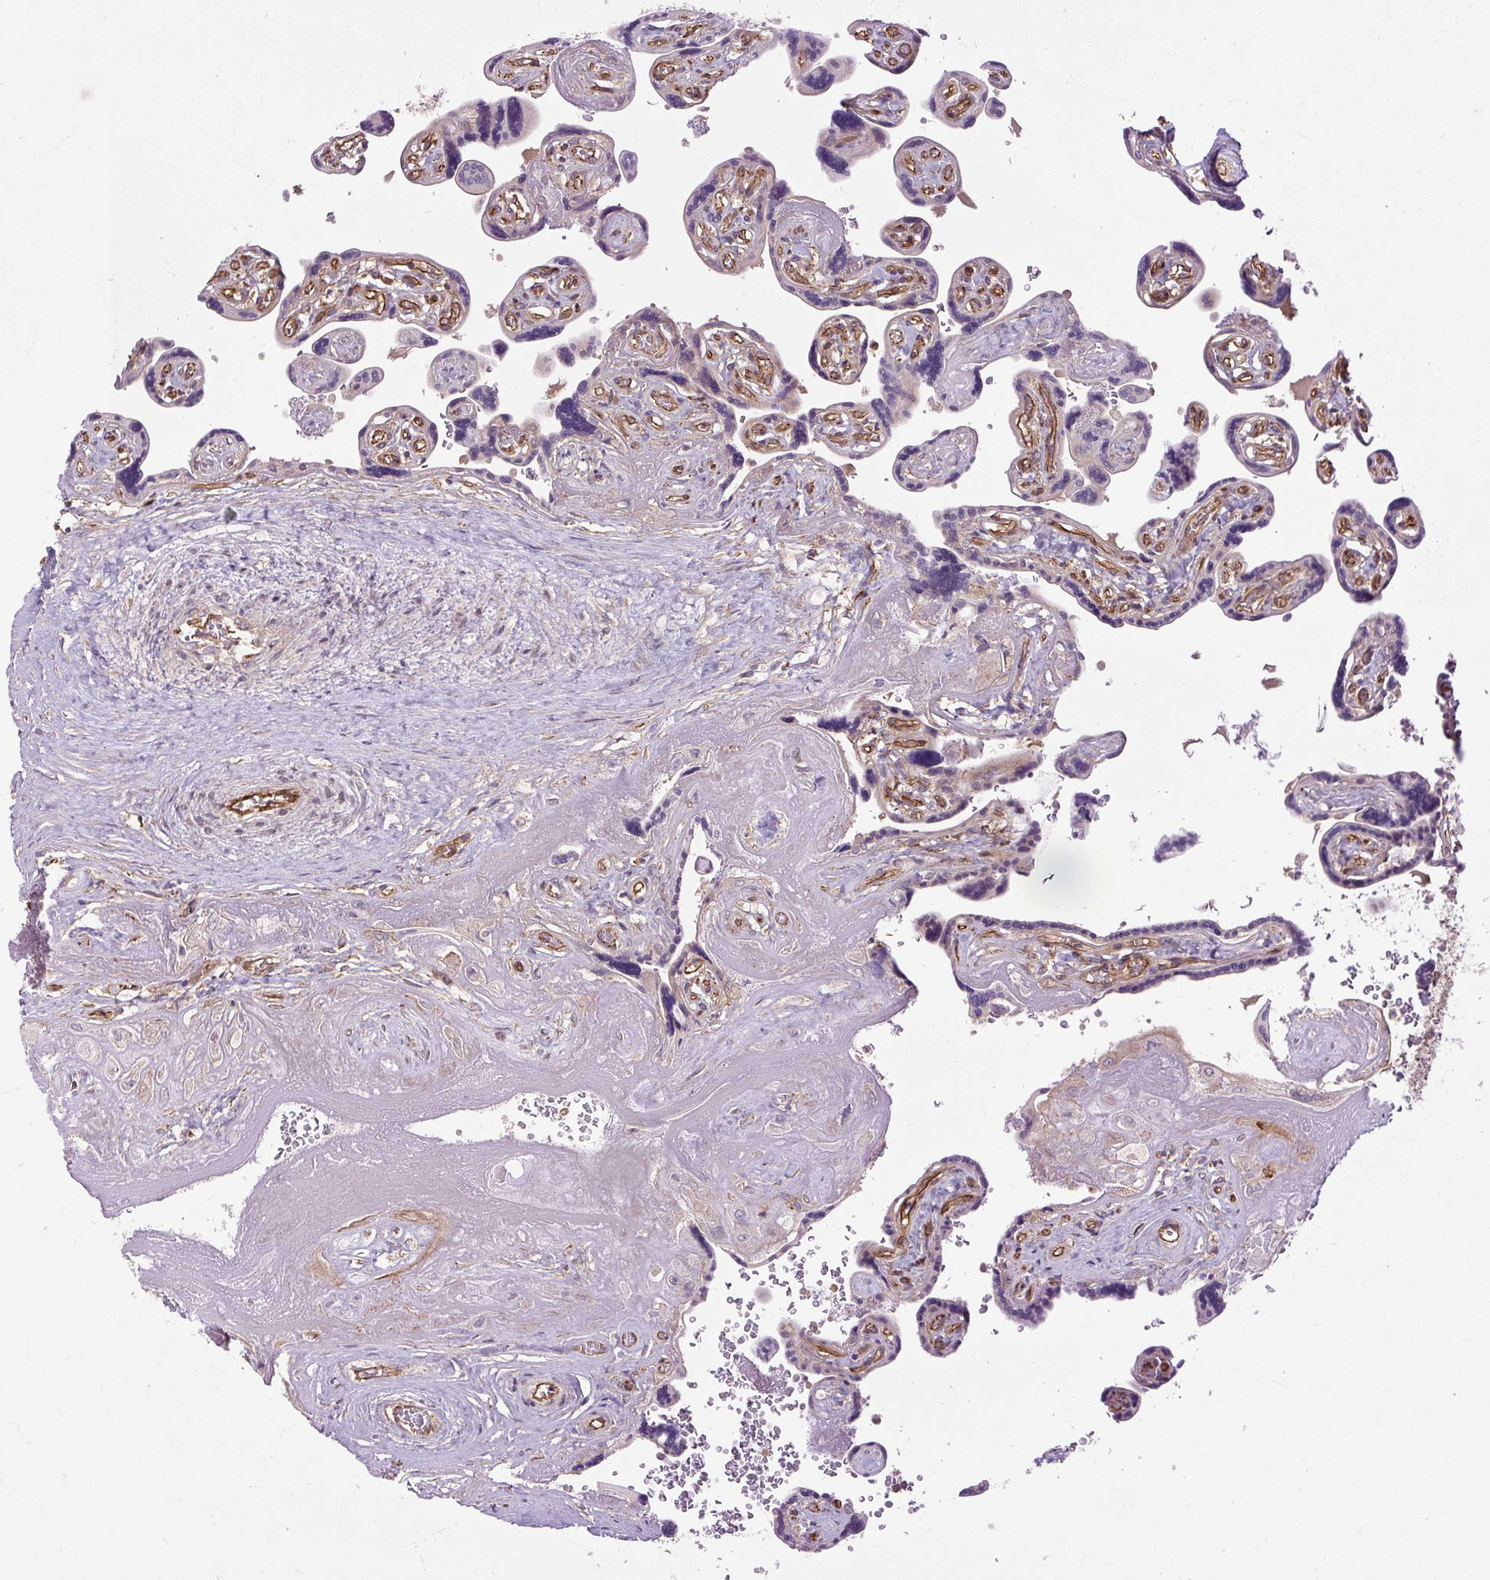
{"staining": {"intensity": "weak", "quantity": "25%-75%", "location": "cytoplasmic/membranous"}, "tissue": "placenta", "cell_type": "Decidual cells", "image_type": "normal", "snomed": [{"axis": "morphology", "description": "Normal tissue, NOS"}, {"axis": "topography", "description": "Placenta"}], "caption": "Benign placenta displays weak cytoplasmic/membranous staining in approximately 25%-75% of decidual cells.", "gene": "CCDC93", "patient": {"sex": "female", "age": 32}}